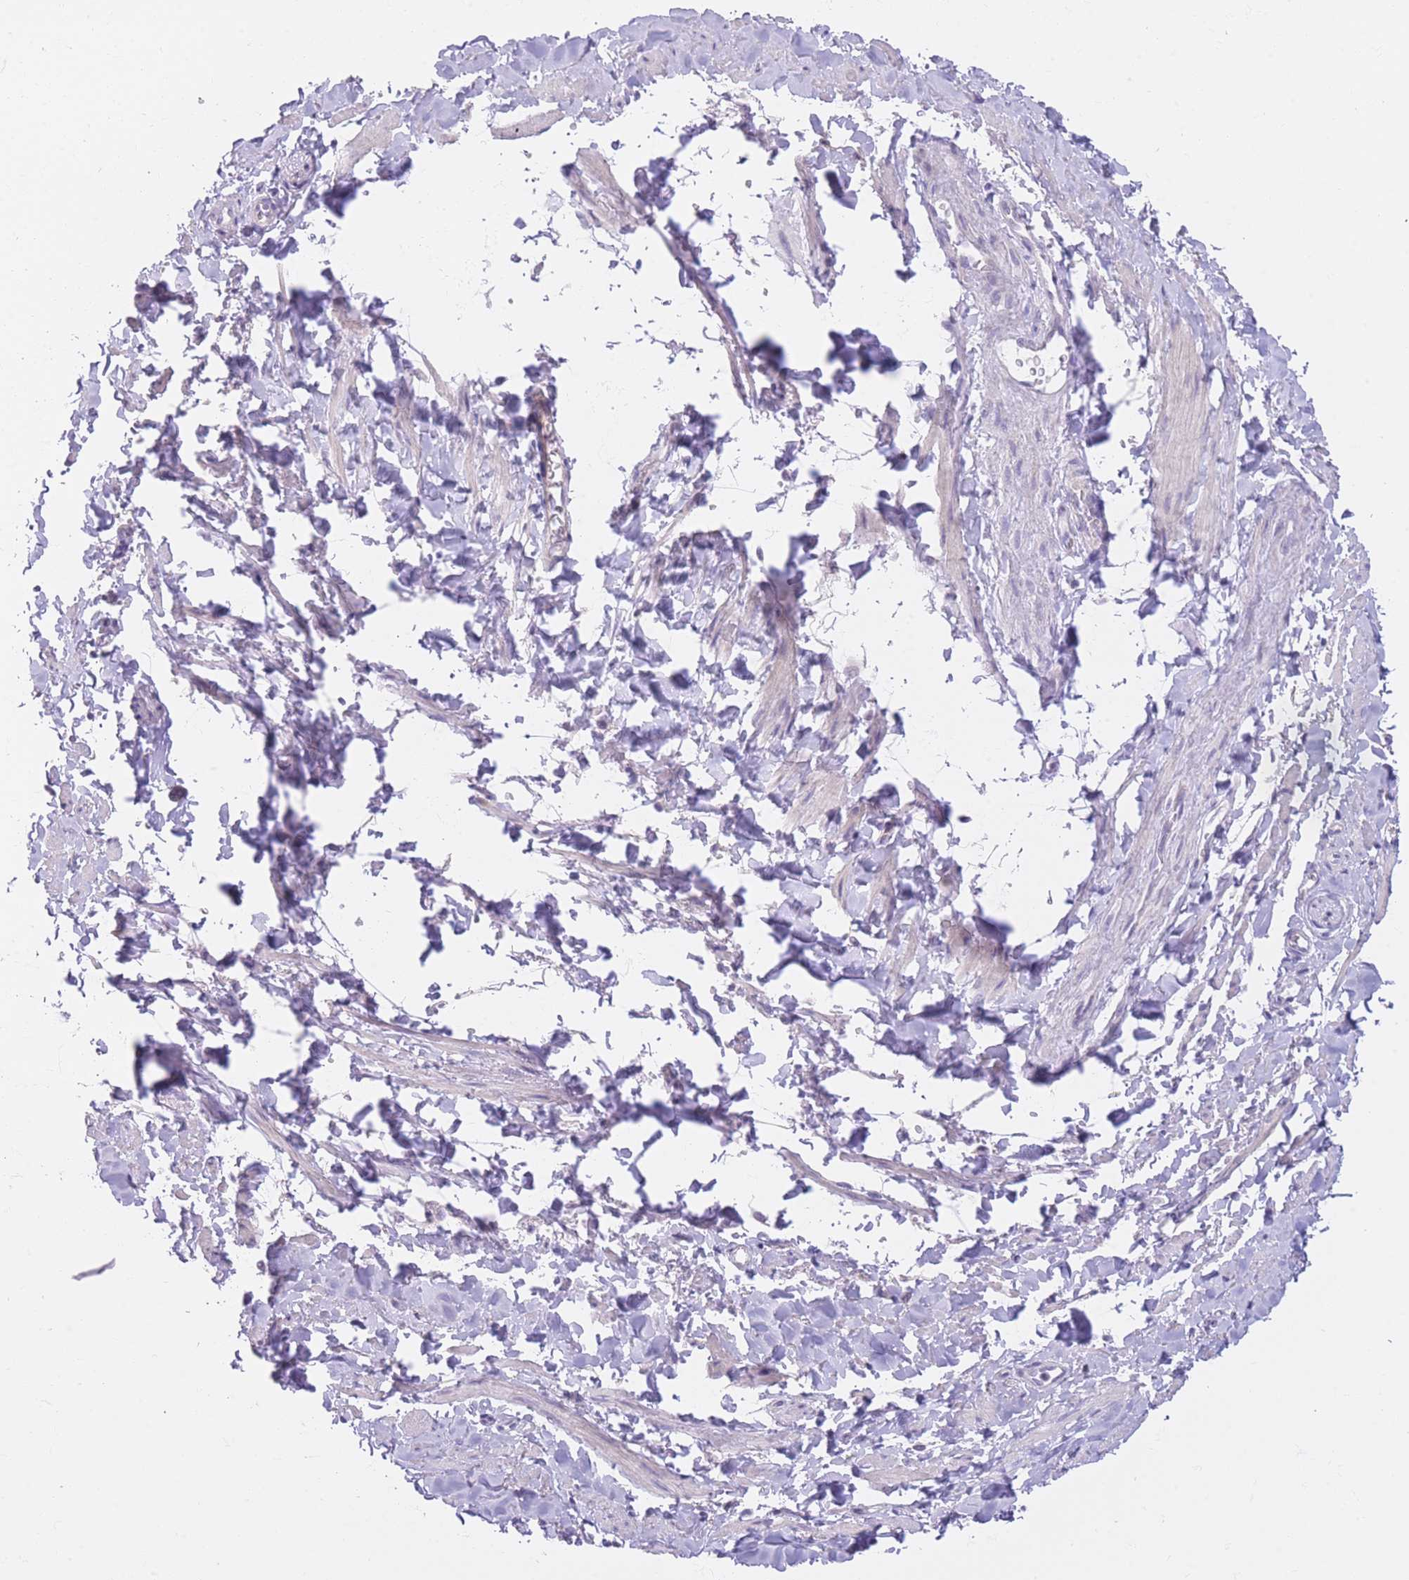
{"staining": {"intensity": "negative", "quantity": "none", "location": "none"}, "tissue": "vagina", "cell_type": "Squamous epithelial cells", "image_type": "normal", "snomed": [{"axis": "morphology", "description": "Normal tissue, NOS"}, {"axis": "topography", "description": "Vagina"}], "caption": "This image is of unremarkable vagina stained with IHC to label a protein in brown with the nuclei are counter-stained blue. There is no staining in squamous epithelial cells. (DAB (3,3'-diaminobenzidine) immunohistochemistry visualized using brightfield microscopy, high magnification).", "gene": "IMPG1", "patient": {"sex": "female", "age": 60}}